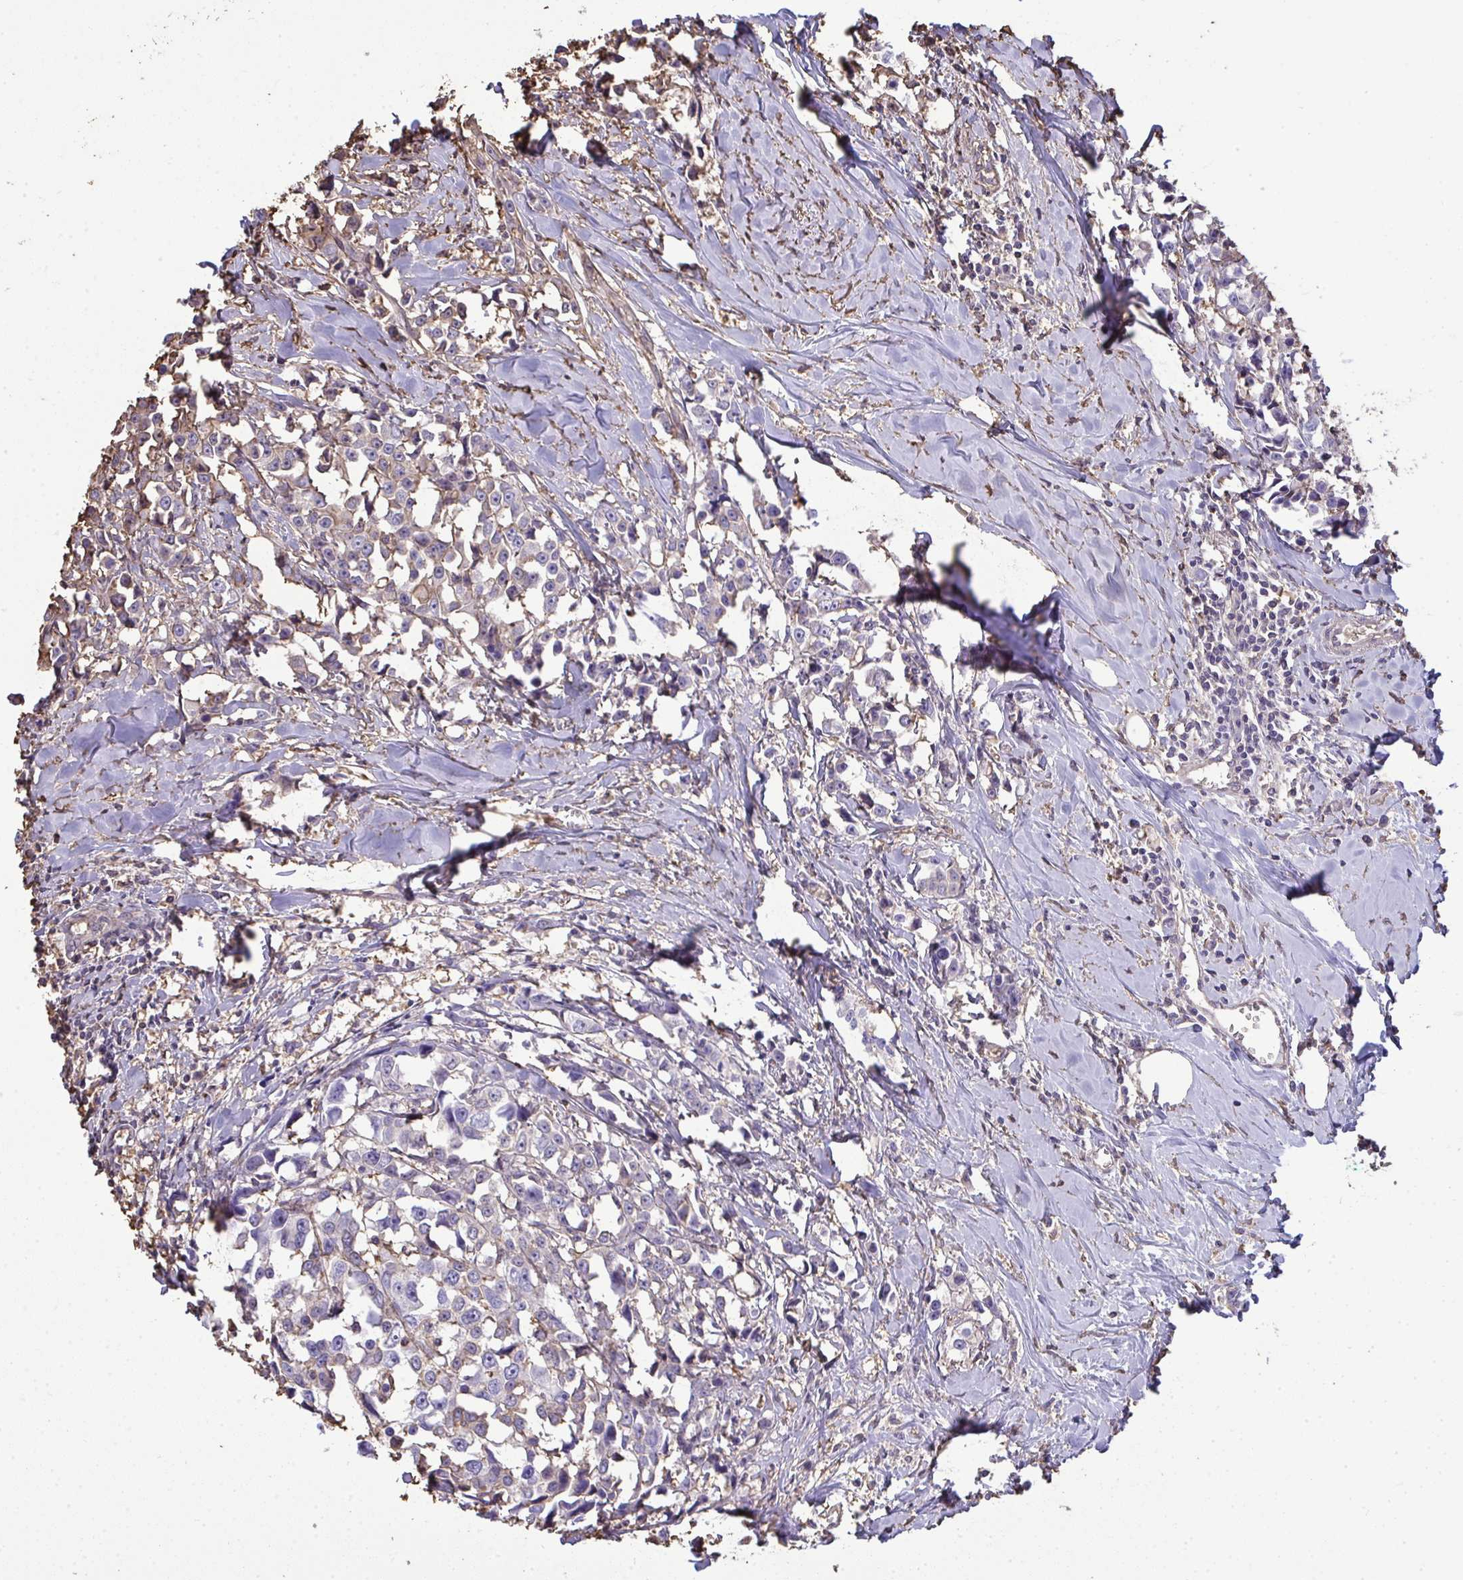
{"staining": {"intensity": "negative", "quantity": "none", "location": "none"}, "tissue": "breast cancer", "cell_type": "Tumor cells", "image_type": "cancer", "snomed": [{"axis": "morphology", "description": "Duct carcinoma"}, {"axis": "topography", "description": "Breast"}], "caption": "Breast cancer (intraductal carcinoma) was stained to show a protein in brown. There is no significant staining in tumor cells. (DAB (3,3'-diaminobenzidine) IHC with hematoxylin counter stain).", "gene": "ANXA5", "patient": {"sex": "female", "age": 80}}